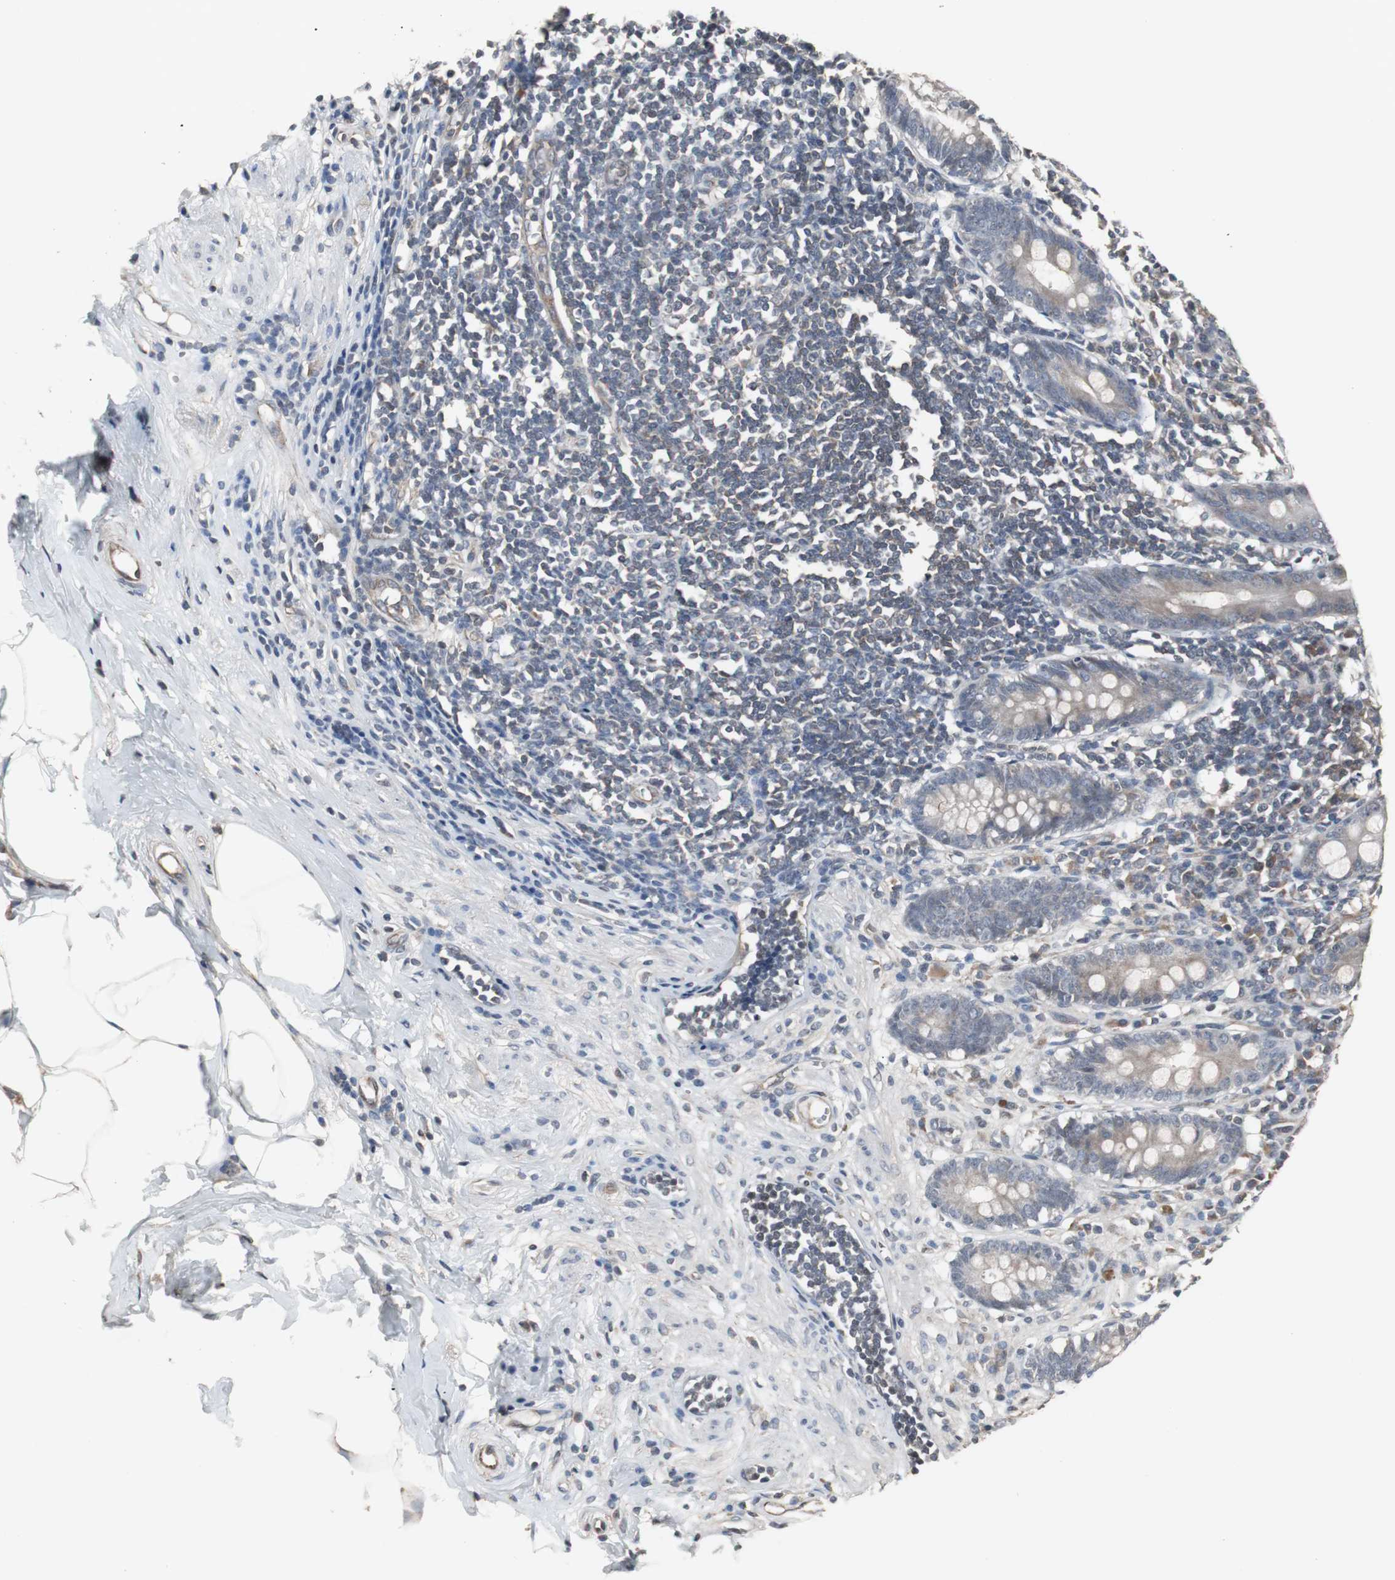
{"staining": {"intensity": "weak", "quantity": ">75%", "location": "cytoplasmic/membranous"}, "tissue": "appendix", "cell_type": "Glandular cells", "image_type": "normal", "snomed": [{"axis": "morphology", "description": "Normal tissue, NOS"}, {"axis": "topography", "description": "Appendix"}], "caption": "A brown stain highlights weak cytoplasmic/membranous staining of a protein in glandular cells of normal human appendix. Using DAB (brown) and hematoxylin (blue) stains, captured at high magnification using brightfield microscopy.", "gene": "ATP2B2", "patient": {"sex": "female", "age": 50}}